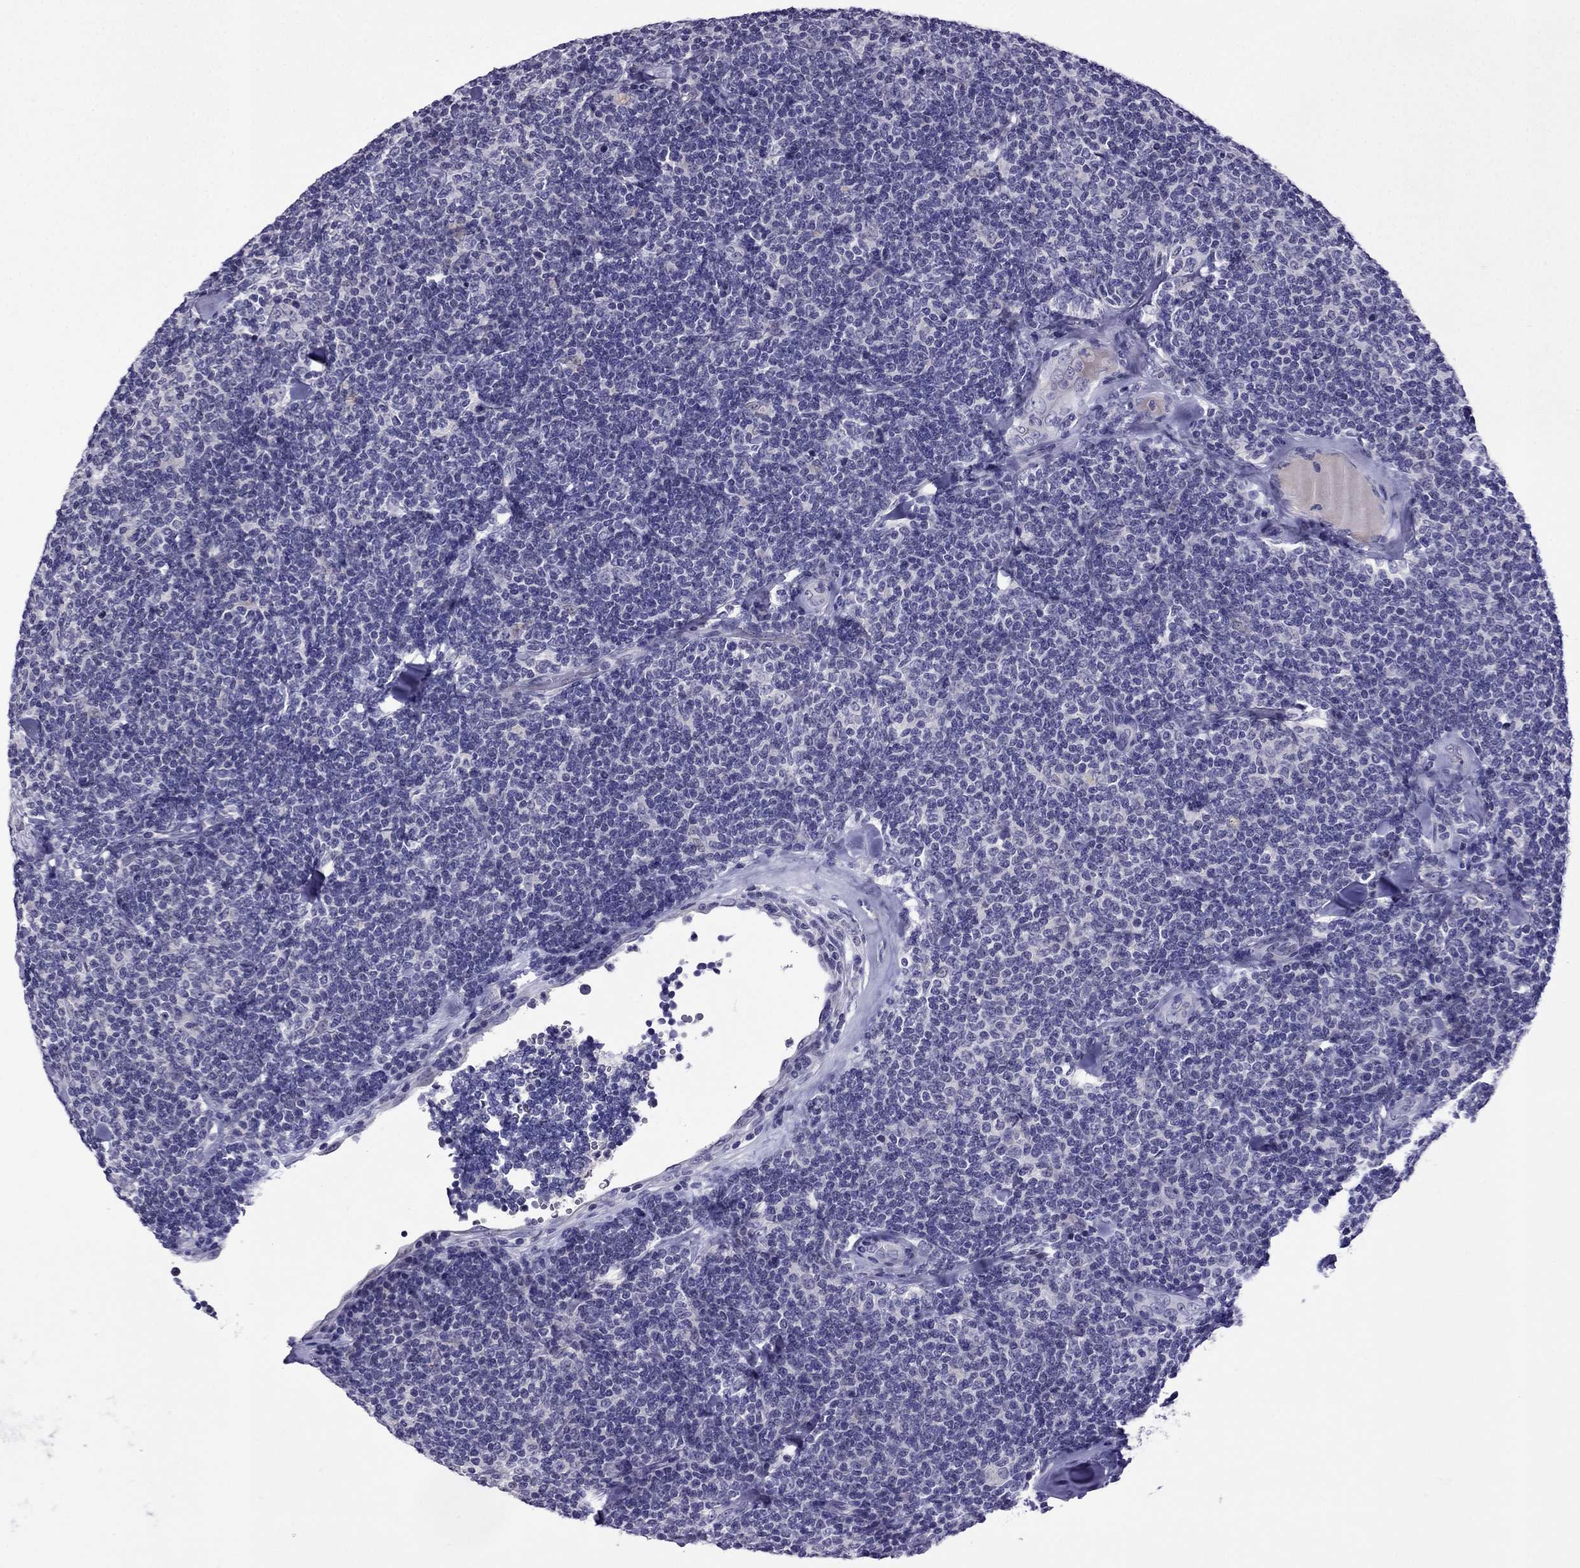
{"staining": {"intensity": "negative", "quantity": "none", "location": "none"}, "tissue": "lymphoma", "cell_type": "Tumor cells", "image_type": "cancer", "snomed": [{"axis": "morphology", "description": "Malignant lymphoma, non-Hodgkin's type, Low grade"}, {"axis": "topography", "description": "Lymph node"}], "caption": "Immunohistochemical staining of human lymphoma exhibits no significant expression in tumor cells. (DAB immunohistochemistry (IHC), high magnification).", "gene": "SPTBN4", "patient": {"sex": "female", "age": 56}}